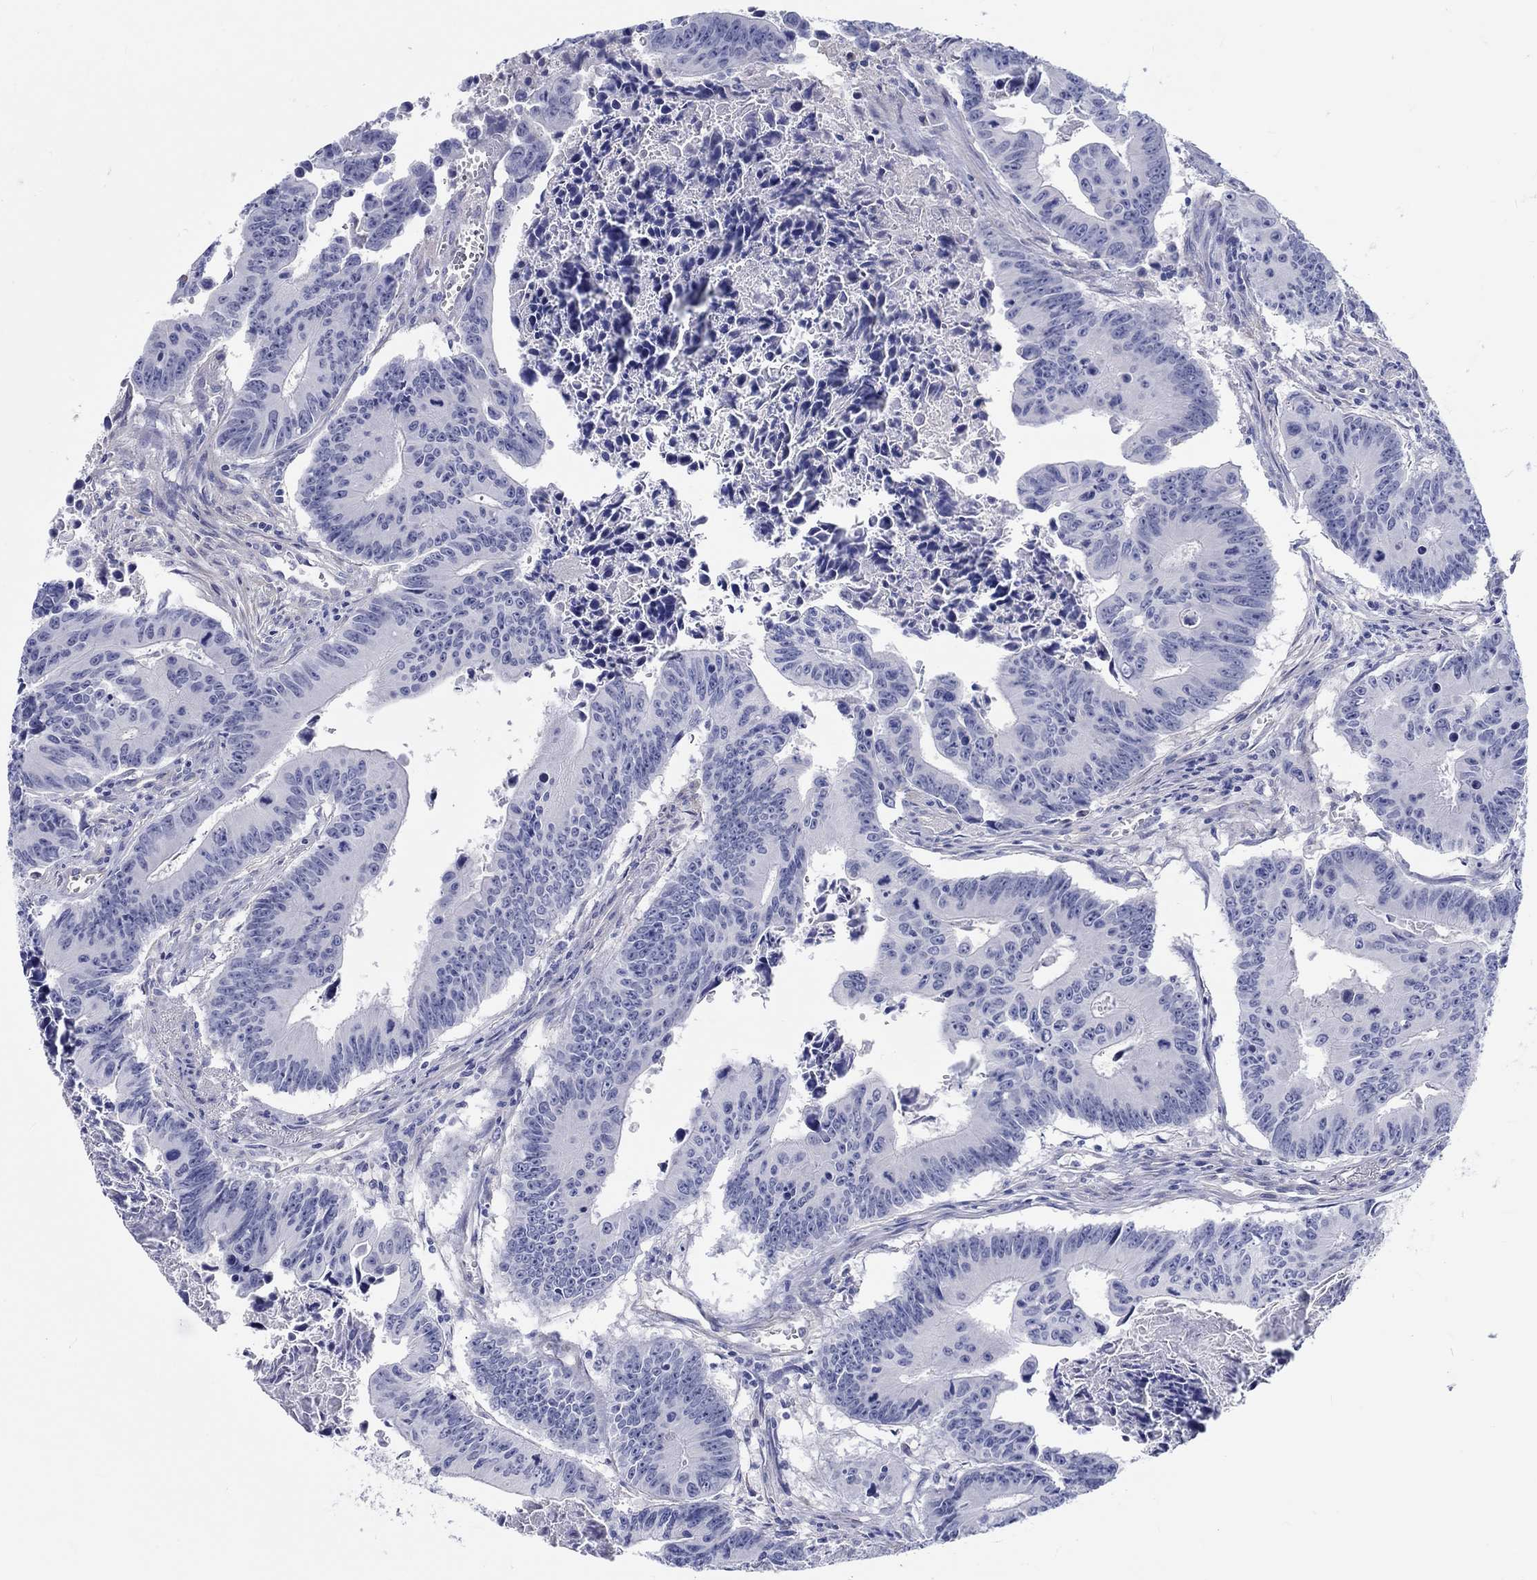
{"staining": {"intensity": "negative", "quantity": "none", "location": "none"}, "tissue": "colorectal cancer", "cell_type": "Tumor cells", "image_type": "cancer", "snomed": [{"axis": "morphology", "description": "Adenocarcinoma, NOS"}, {"axis": "topography", "description": "Colon"}], "caption": "This is an immunohistochemistry (IHC) histopathology image of human adenocarcinoma (colorectal). There is no positivity in tumor cells.", "gene": "CDY2B", "patient": {"sex": "female", "age": 87}}